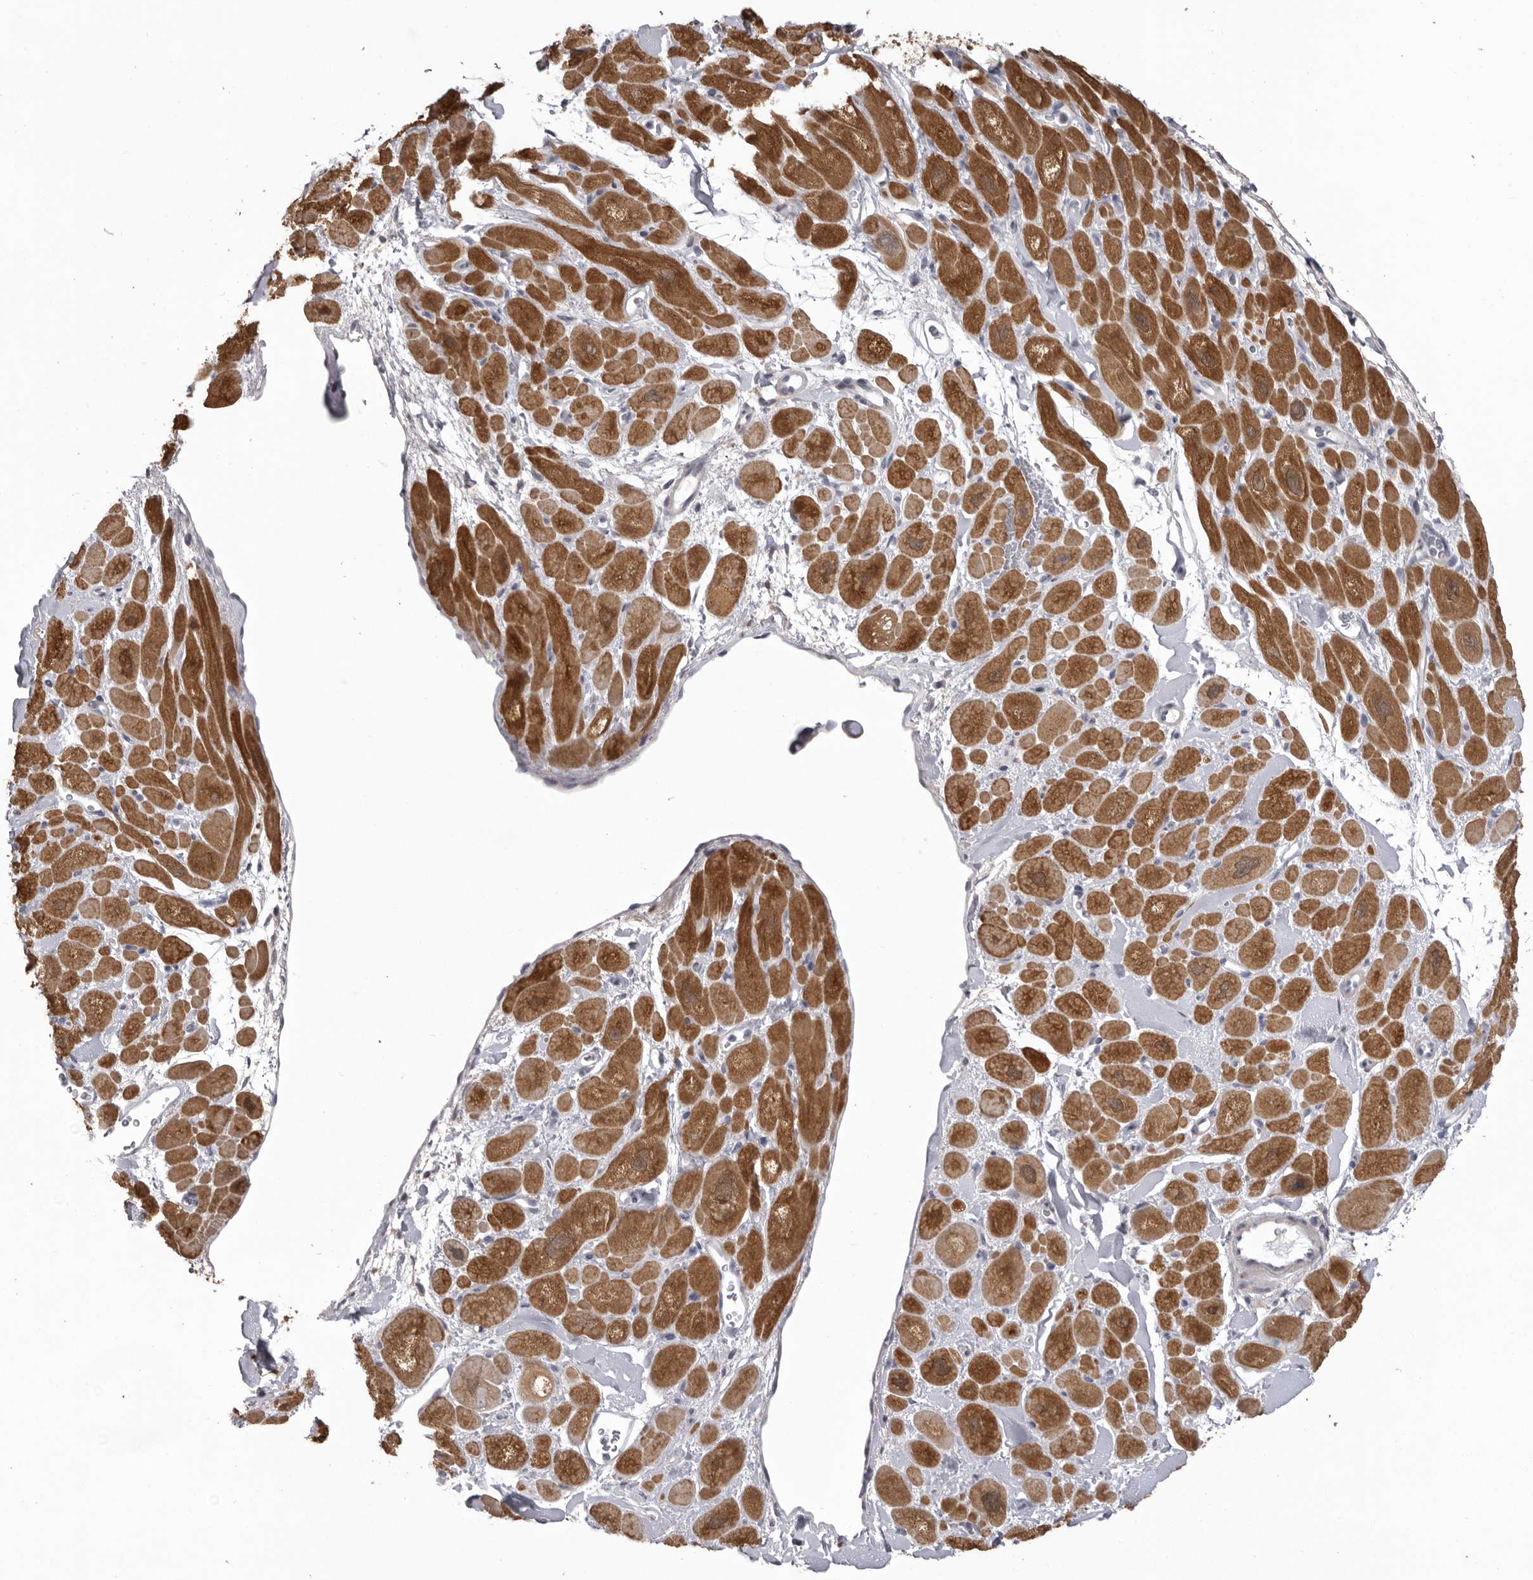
{"staining": {"intensity": "moderate", "quantity": ">75%", "location": "cytoplasmic/membranous"}, "tissue": "heart muscle", "cell_type": "Cardiomyocytes", "image_type": "normal", "snomed": [{"axis": "morphology", "description": "Normal tissue, NOS"}, {"axis": "topography", "description": "Heart"}], "caption": "Moderate cytoplasmic/membranous staining for a protein is present in approximately >75% of cardiomyocytes of unremarkable heart muscle using immunohistochemistry.", "gene": "MDH1", "patient": {"sex": "male", "age": 49}}